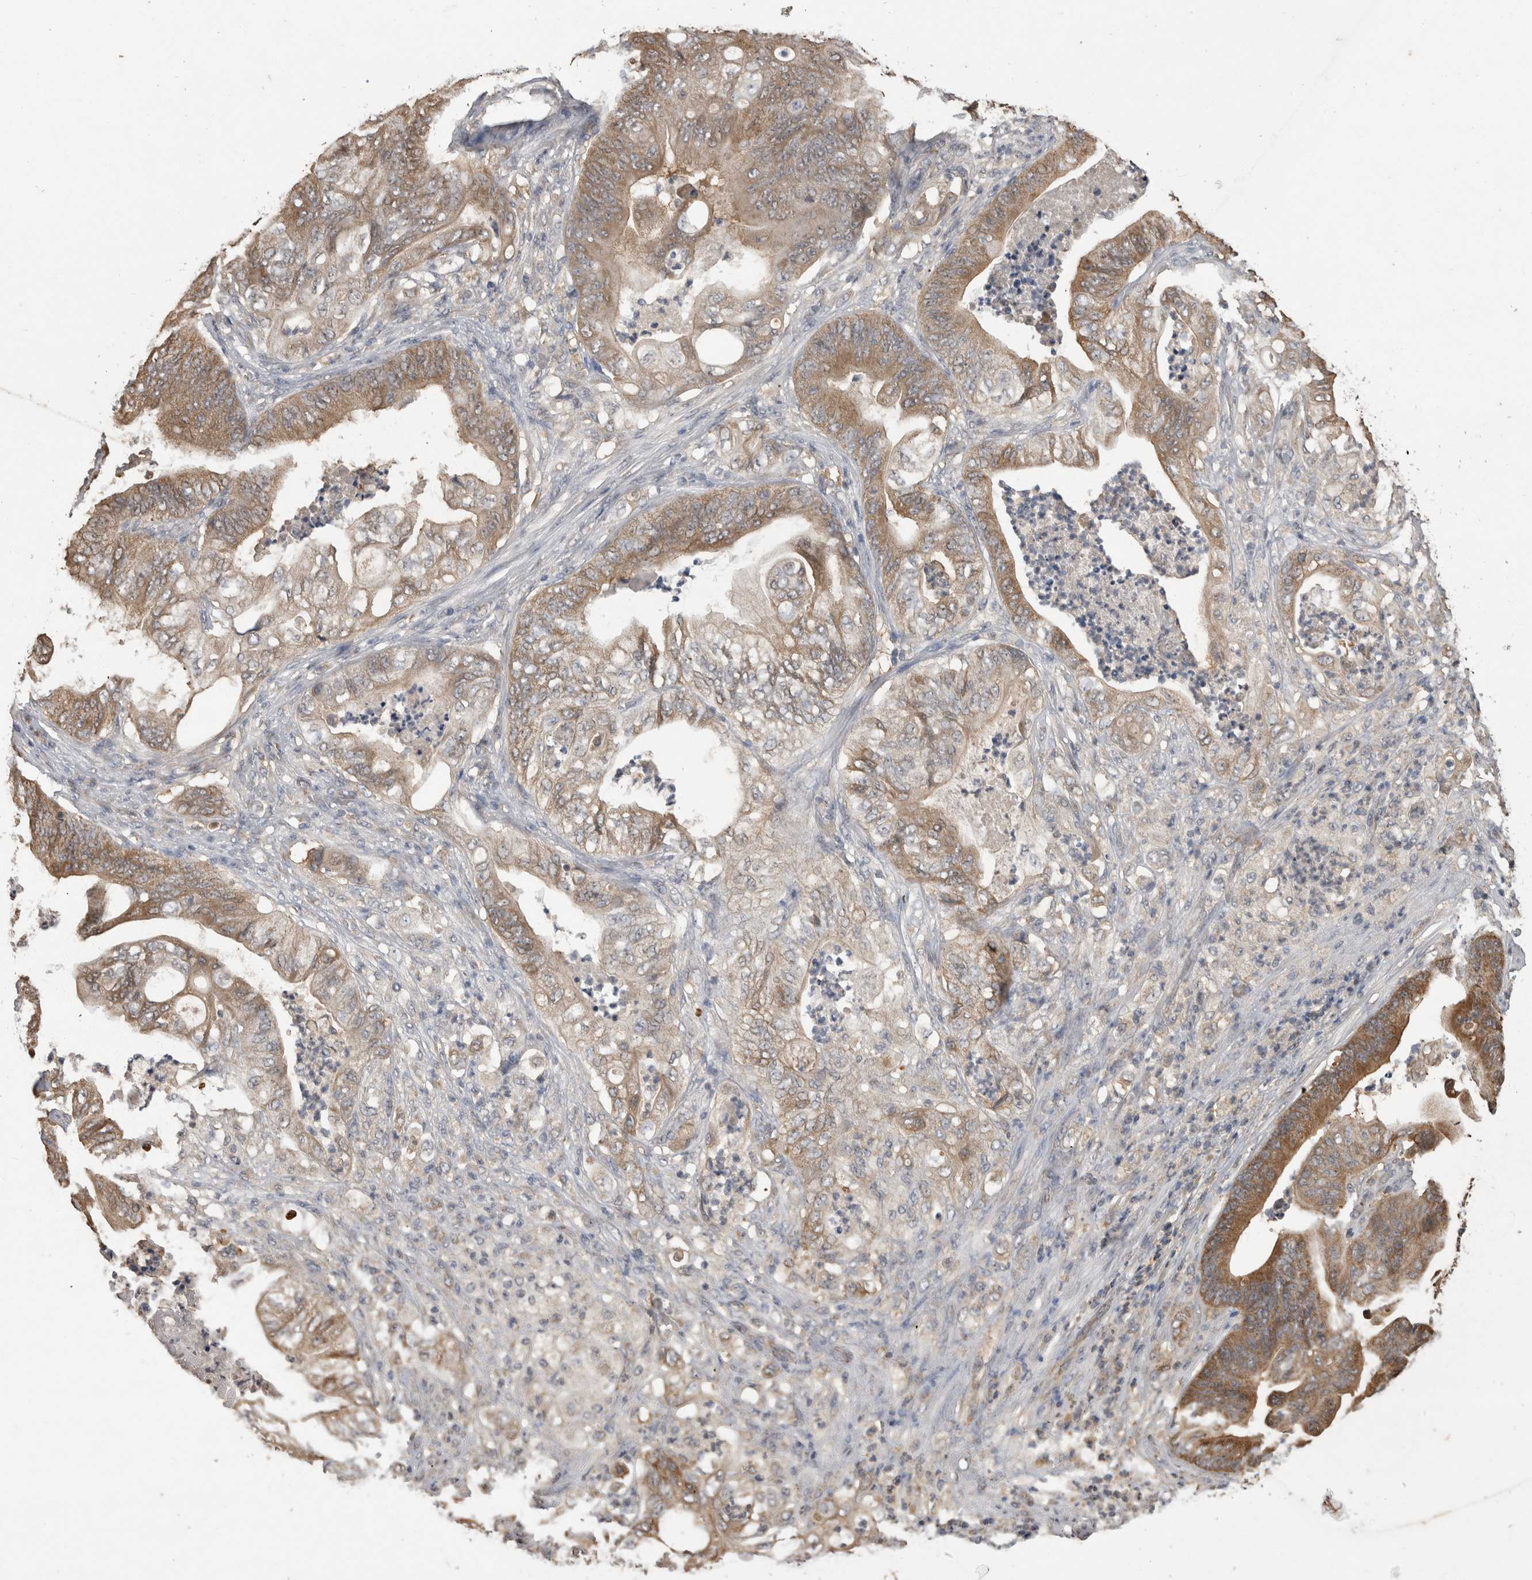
{"staining": {"intensity": "moderate", "quantity": "25%-75%", "location": "cytoplasmic/membranous"}, "tissue": "stomach cancer", "cell_type": "Tumor cells", "image_type": "cancer", "snomed": [{"axis": "morphology", "description": "Adenocarcinoma, NOS"}, {"axis": "topography", "description": "Stomach"}], "caption": "Adenocarcinoma (stomach) stained with IHC demonstrates moderate cytoplasmic/membranous expression in approximately 25%-75% of tumor cells.", "gene": "PREP", "patient": {"sex": "female", "age": 73}}